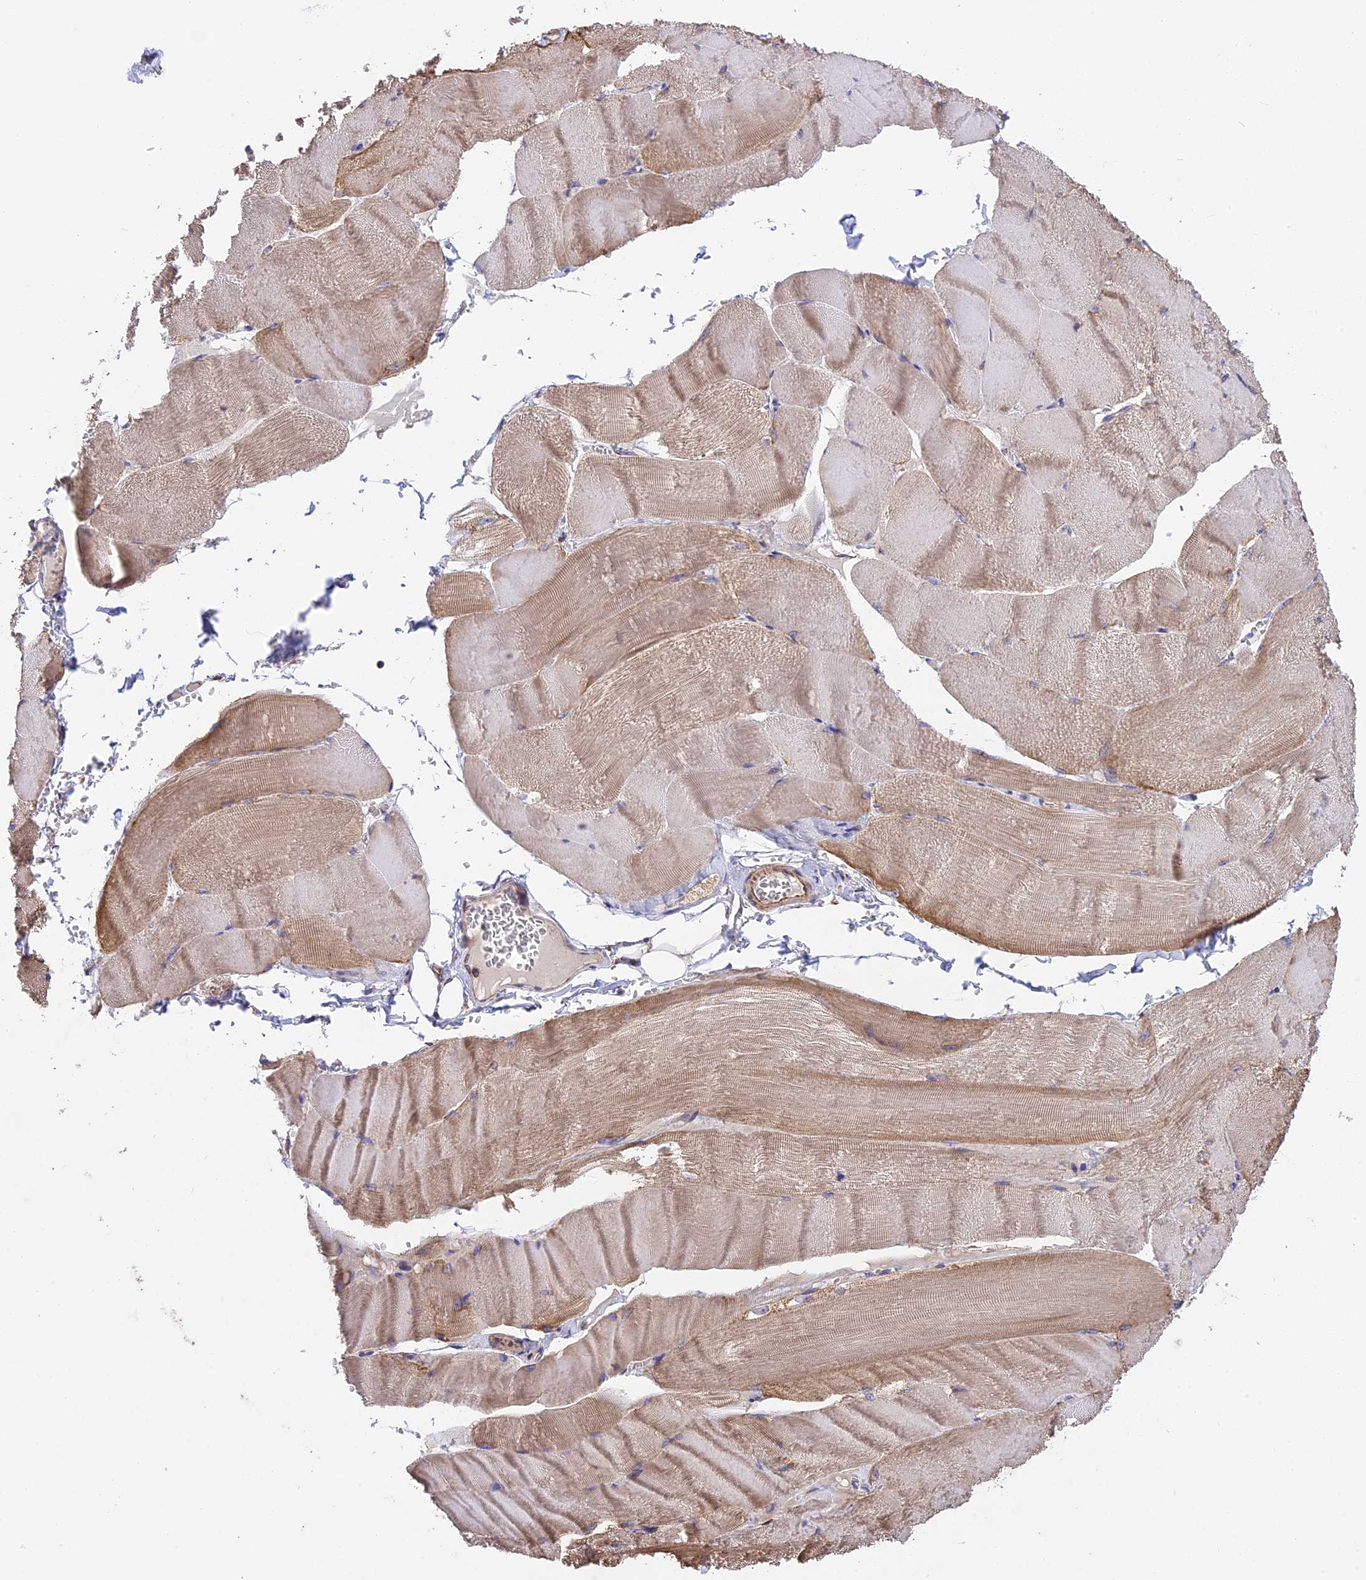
{"staining": {"intensity": "moderate", "quantity": "25%-75%", "location": "cytoplasmic/membranous"}, "tissue": "skeletal muscle", "cell_type": "Myocytes", "image_type": "normal", "snomed": [{"axis": "morphology", "description": "Normal tissue, NOS"}, {"axis": "morphology", "description": "Basal cell carcinoma"}, {"axis": "topography", "description": "Skeletal muscle"}], "caption": "A brown stain labels moderate cytoplasmic/membranous staining of a protein in myocytes of benign skeletal muscle.", "gene": "TTC4", "patient": {"sex": "female", "age": 64}}